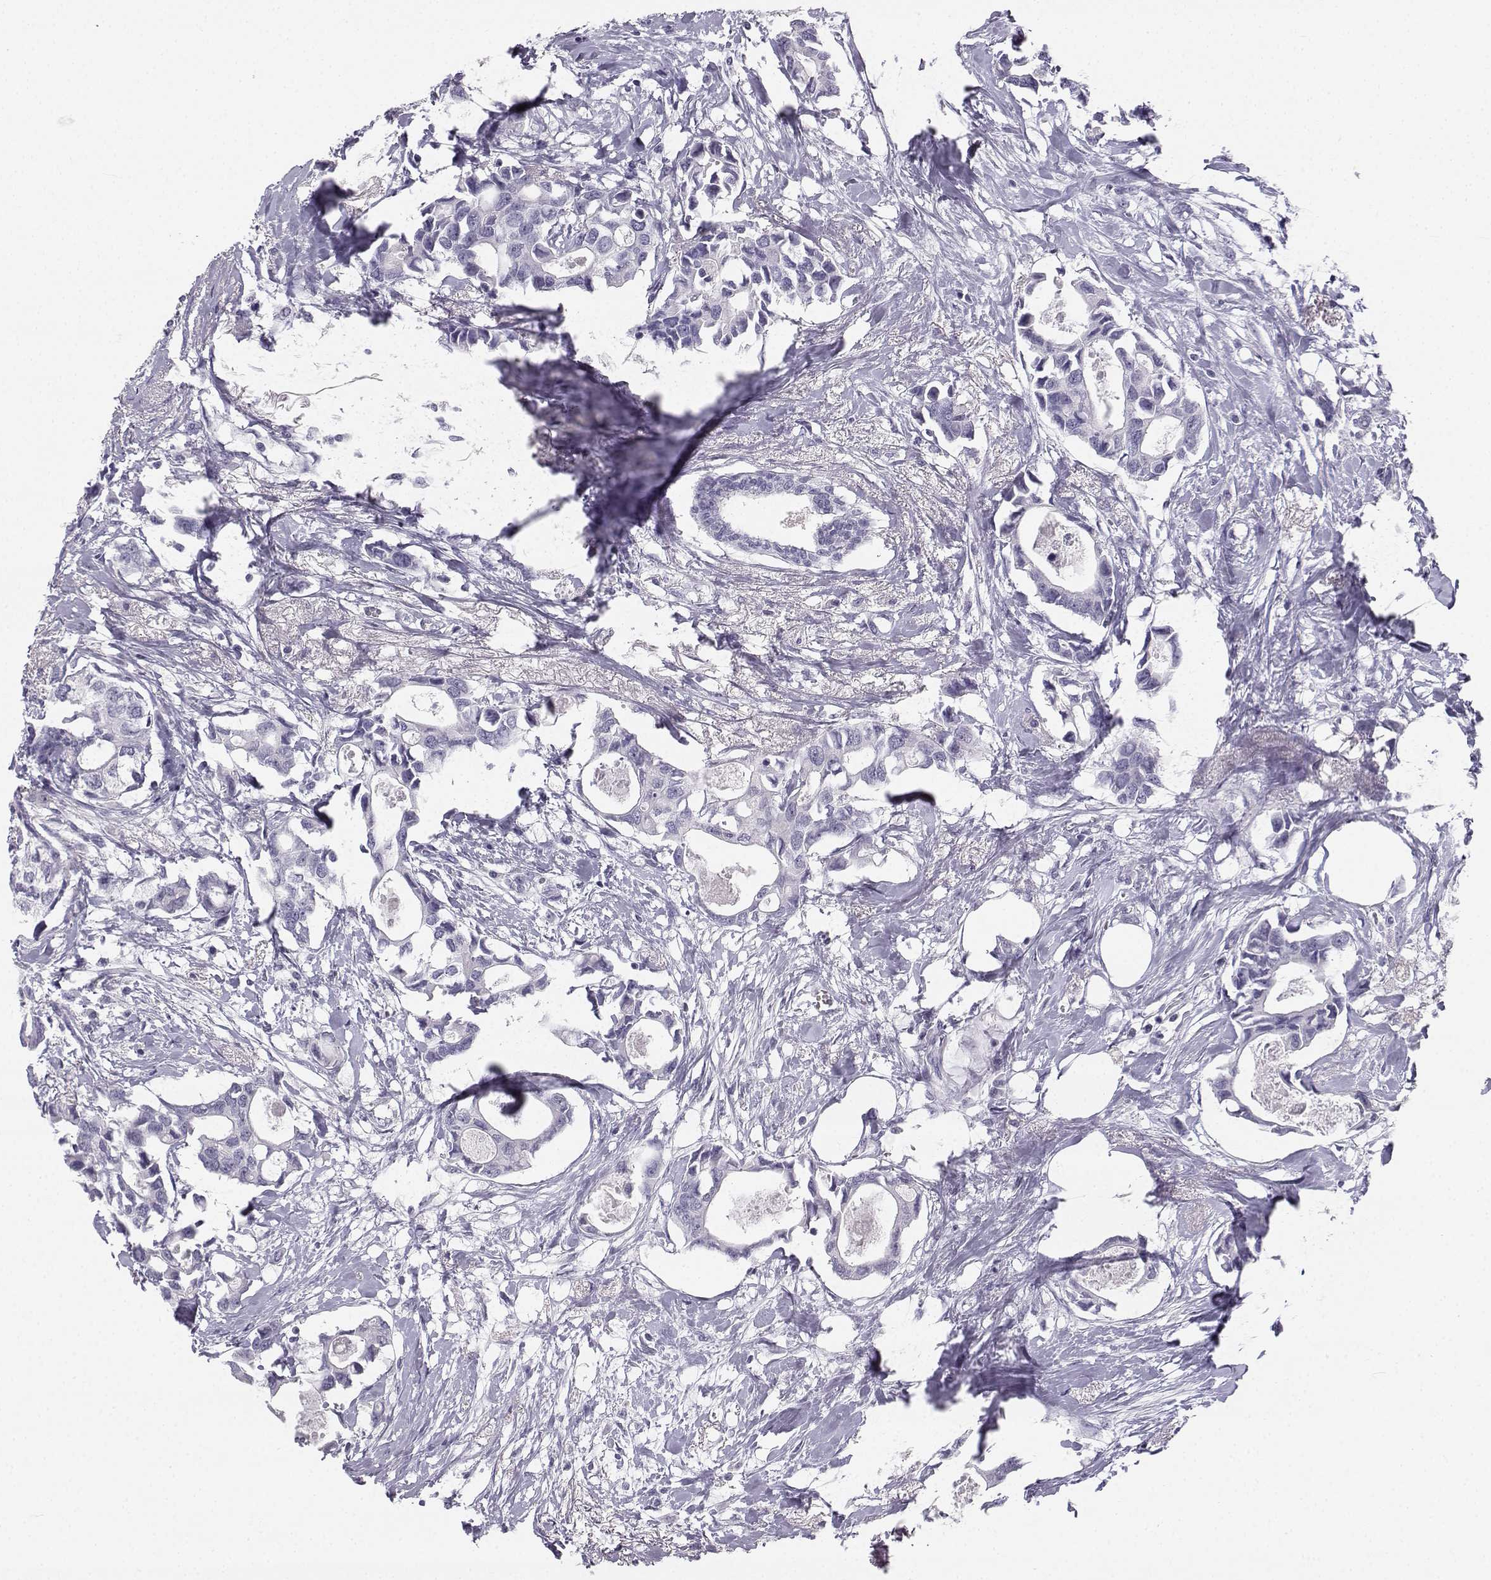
{"staining": {"intensity": "negative", "quantity": "none", "location": "none"}, "tissue": "breast cancer", "cell_type": "Tumor cells", "image_type": "cancer", "snomed": [{"axis": "morphology", "description": "Duct carcinoma"}, {"axis": "topography", "description": "Breast"}], "caption": "High power microscopy histopathology image of an IHC histopathology image of breast cancer (intraductal carcinoma), revealing no significant positivity in tumor cells.", "gene": "SYCE1", "patient": {"sex": "female", "age": 83}}